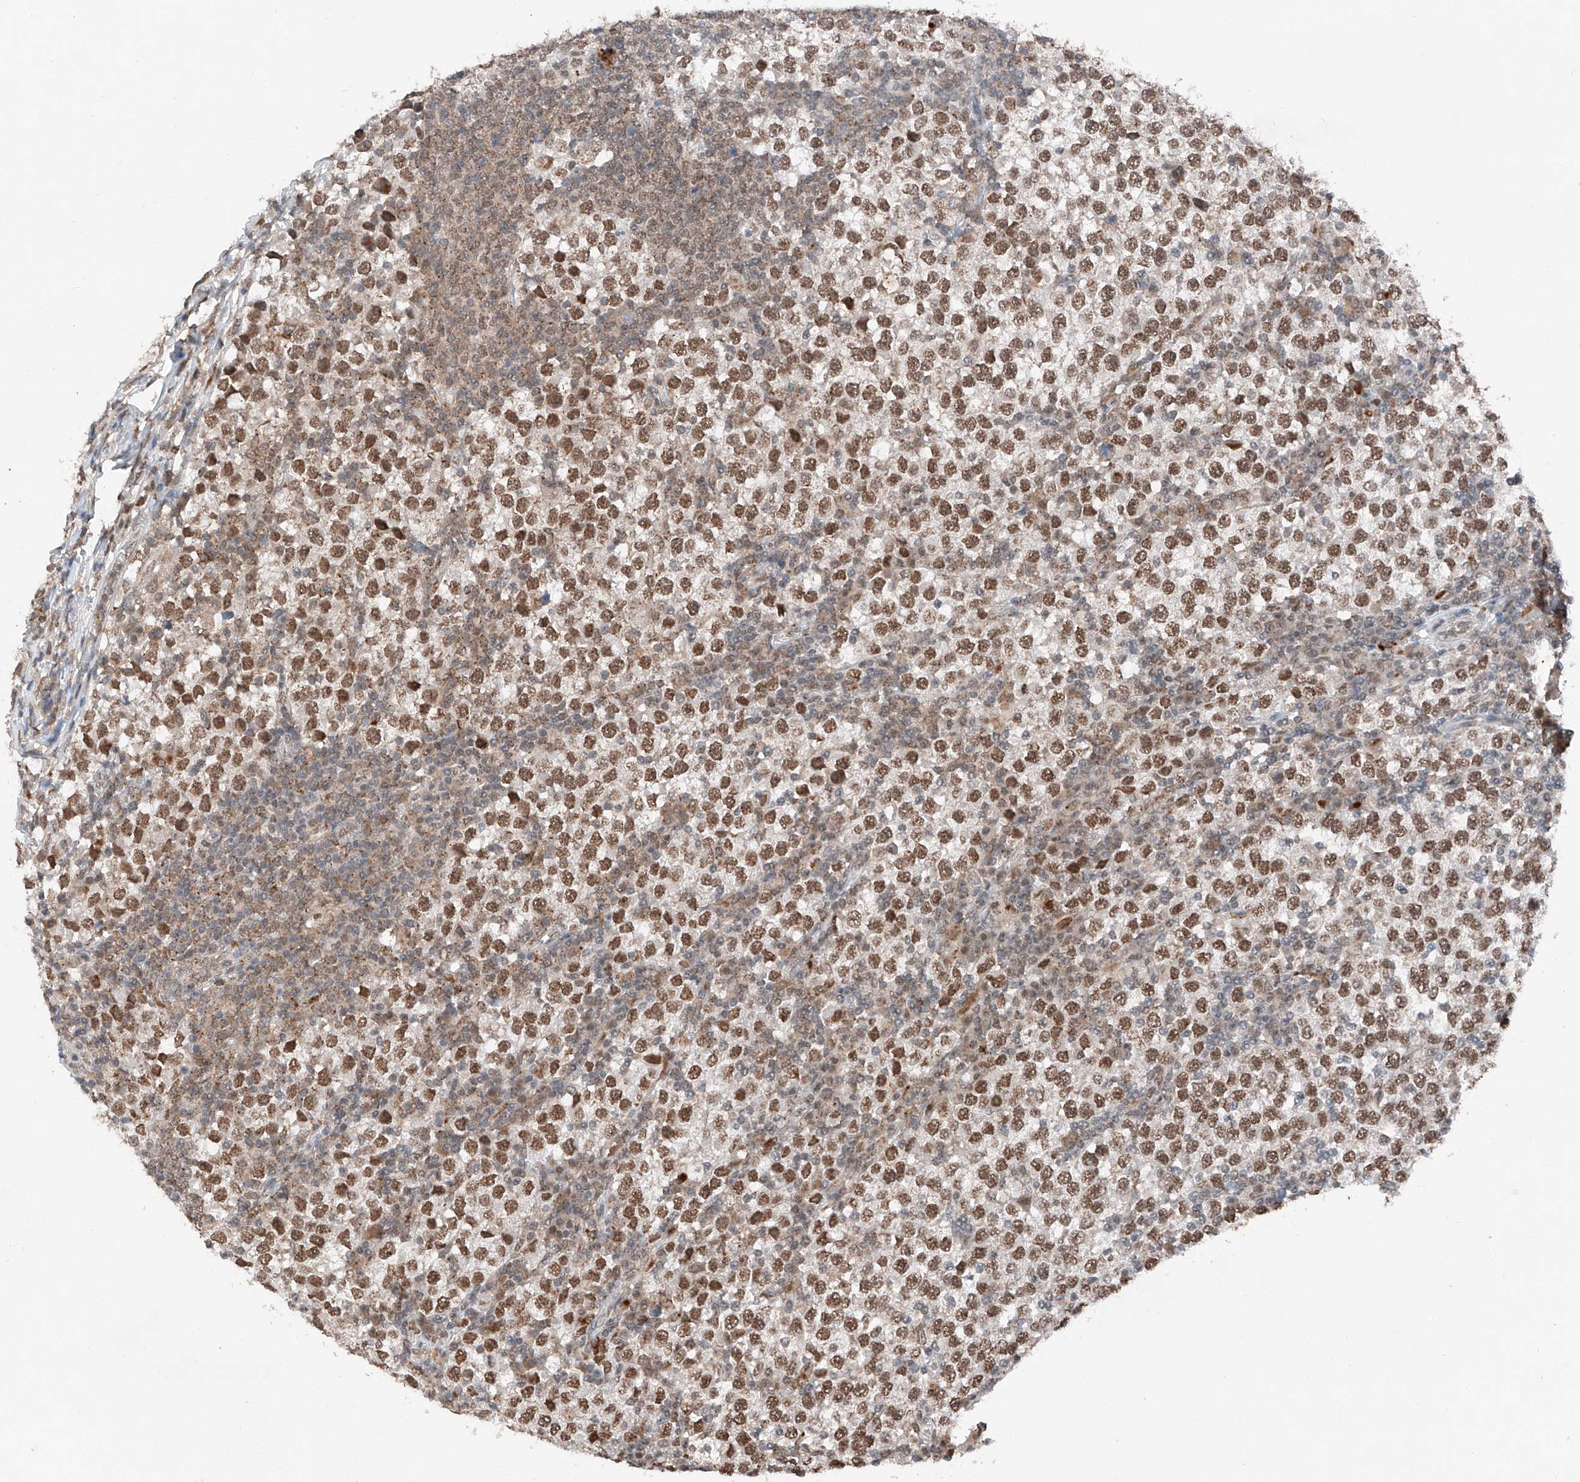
{"staining": {"intensity": "strong", "quantity": ">75%", "location": "nuclear"}, "tissue": "testis cancer", "cell_type": "Tumor cells", "image_type": "cancer", "snomed": [{"axis": "morphology", "description": "Seminoma, NOS"}, {"axis": "topography", "description": "Testis"}], "caption": "High-power microscopy captured an IHC image of testis cancer (seminoma), revealing strong nuclear staining in approximately >75% of tumor cells.", "gene": "TBX4", "patient": {"sex": "male", "age": 65}}